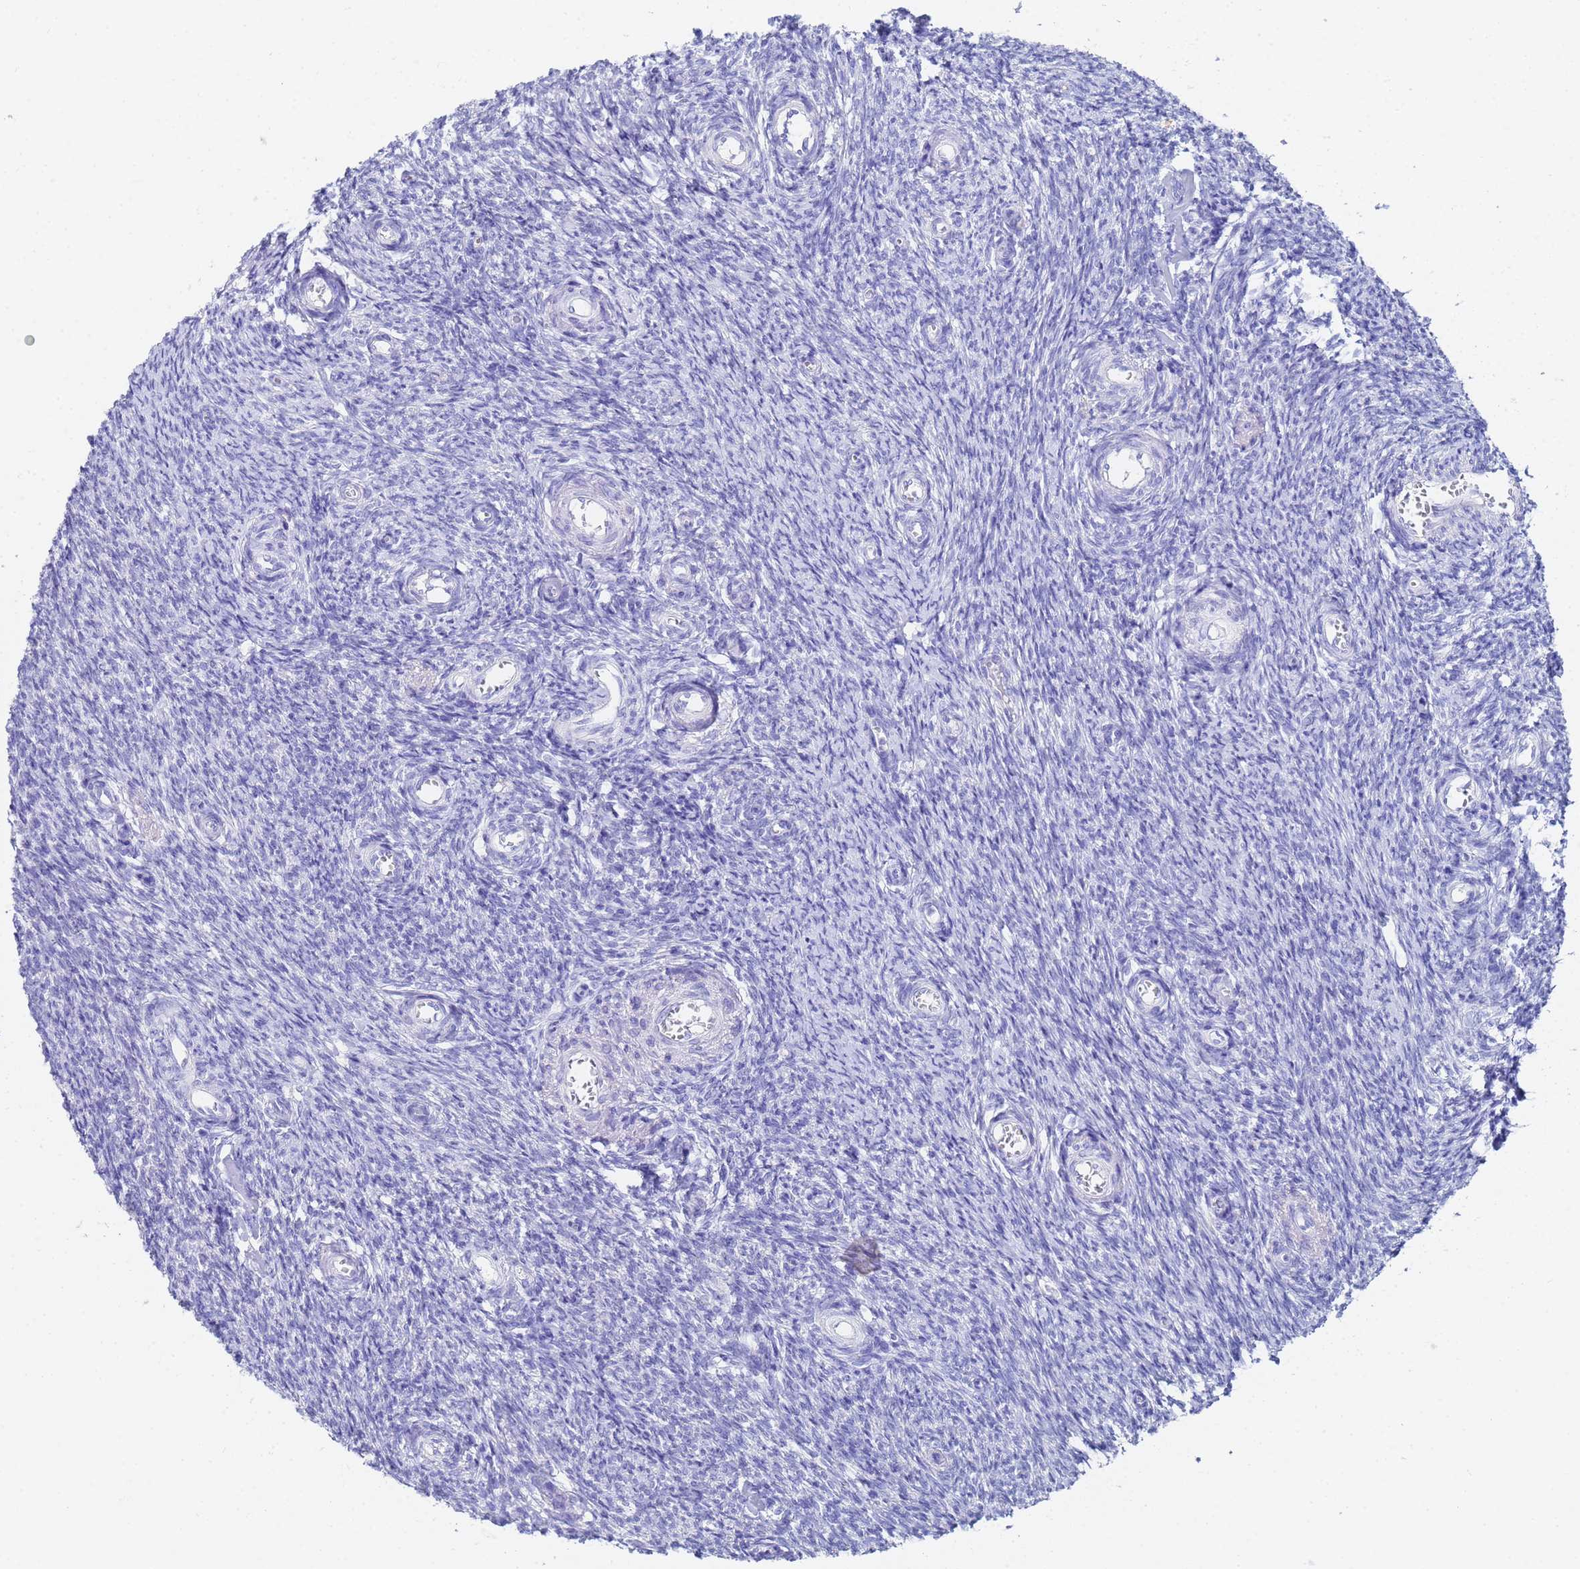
{"staining": {"intensity": "negative", "quantity": "none", "location": "none"}, "tissue": "ovary", "cell_type": "Follicle cells", "image_type": "normal", "snomed": [{"axis": "morphology", "description": "Normal tissue, NOS"}, {"axis": "topography", "description": "Ovary"}], "caption": "Follicle cells are negative for brown protein staining in benign ovary. (Stains: DAB immunohistochemistry (IHC) with hematoxylin counter stain, Microscopy: brightfield microscopy at high magnification).", "gene": "C2orf72", "patient": {"sex": "female", "age": 44}}